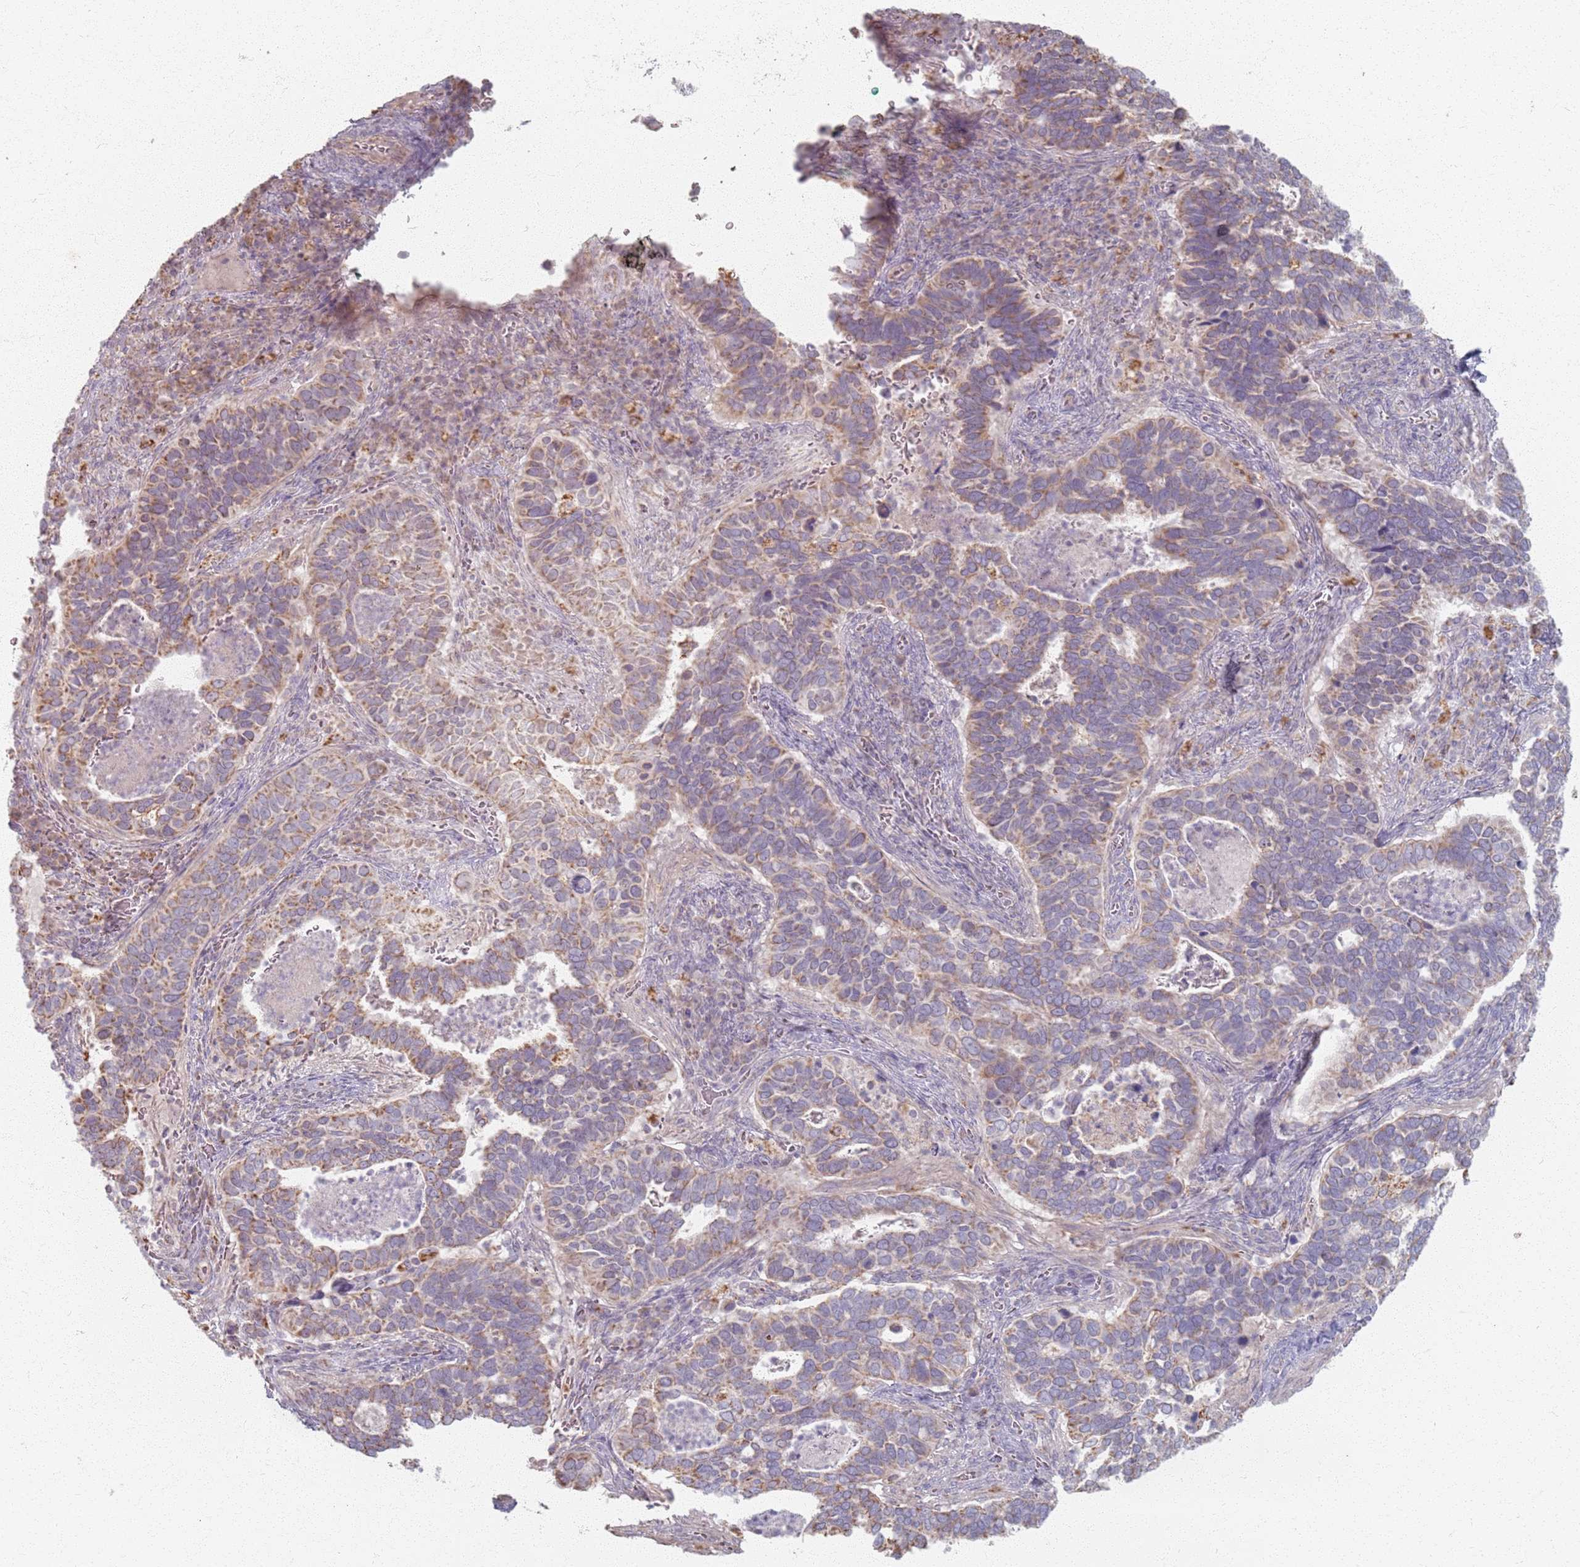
{"staining": {"intensity": "moderate", "quantity": "25%-75%", "location": "cytoplasmic/membranous"}, "tissue": "cervical cancer", "cell_type": "Tumor cells", "image_type": "cancer", "snomed": [{"axis": "morphology", "description": "Squamous cell carcinoma, NOS"}, {"axis": "topography", "description": "Cervix"}], "caption": "Immunohistochemistry (IHC) histopathology image of human cervical cancer stained for a protein (brown), which reveals medium levels of moderate cytoplasmic/membranous staining in about 25%-75% of tumor cells.", "gene": "PKD2L2", "patient": {"sex": "female", "age": 38}}